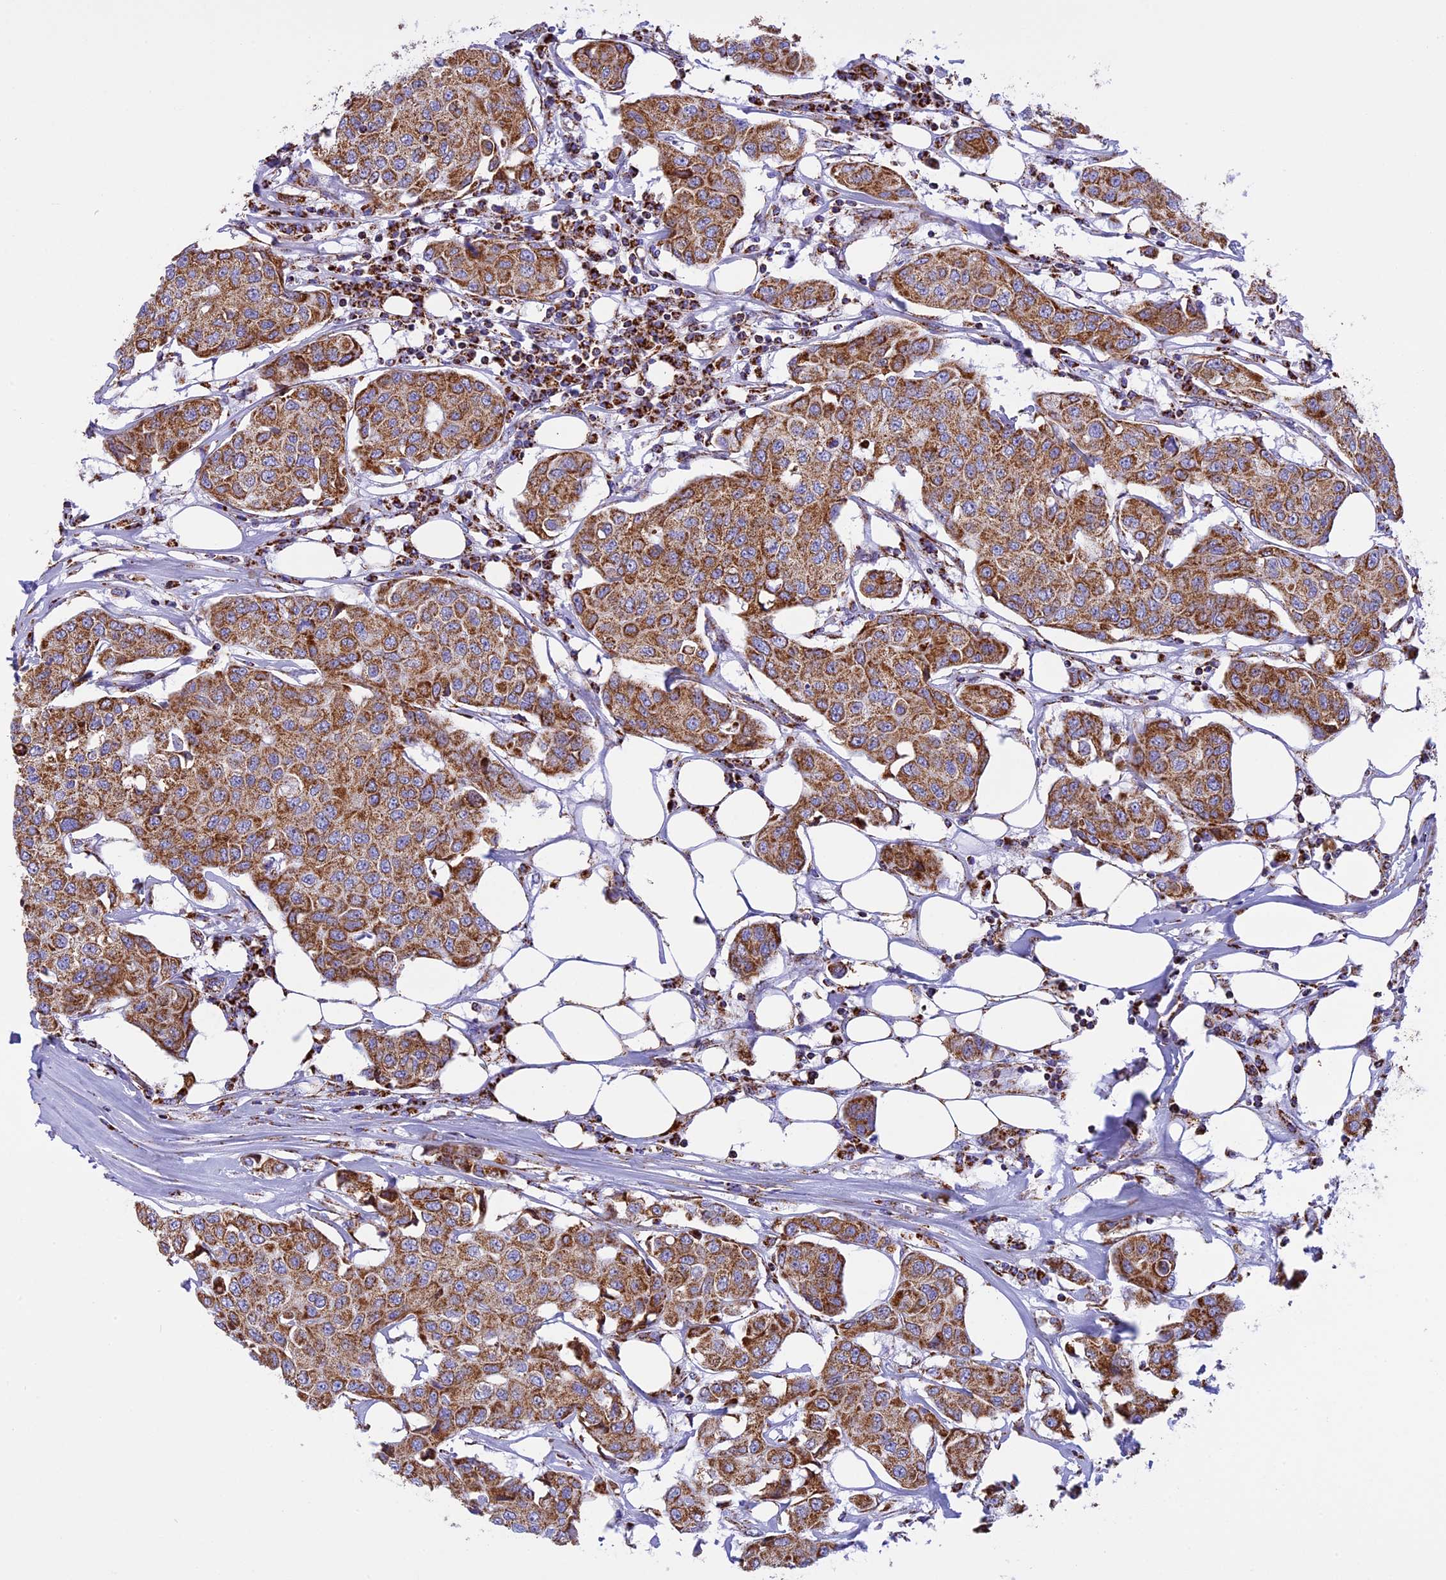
{"staining": {"intensity": "moderate", "quantity": ">75%", "location": "cytoplasmic/membranous"}, "tissue": "breast cancer", "cell_type": "Tumor cells", "image_type": "cancer", "snomed": [{"axis": "morphology", "description": "Duct carcinoma"}, {"axis": "topography", "description": "Breast"}], "caption": "Protein positivity by immunohistochemistry (IHC) exhibits moderate cytoplasmic/membranous staining in approximately >75% of tumor cells in infiltrating ductal carcinoma (breast). The staining was performed using DAB (3,3'-diaminobenzidine), with brown indicating positive protein expression. Nuclei are stained blue with hematoxylin.", "gene": "KCNG1", "patient": {"sex": "female", "age": 80}}